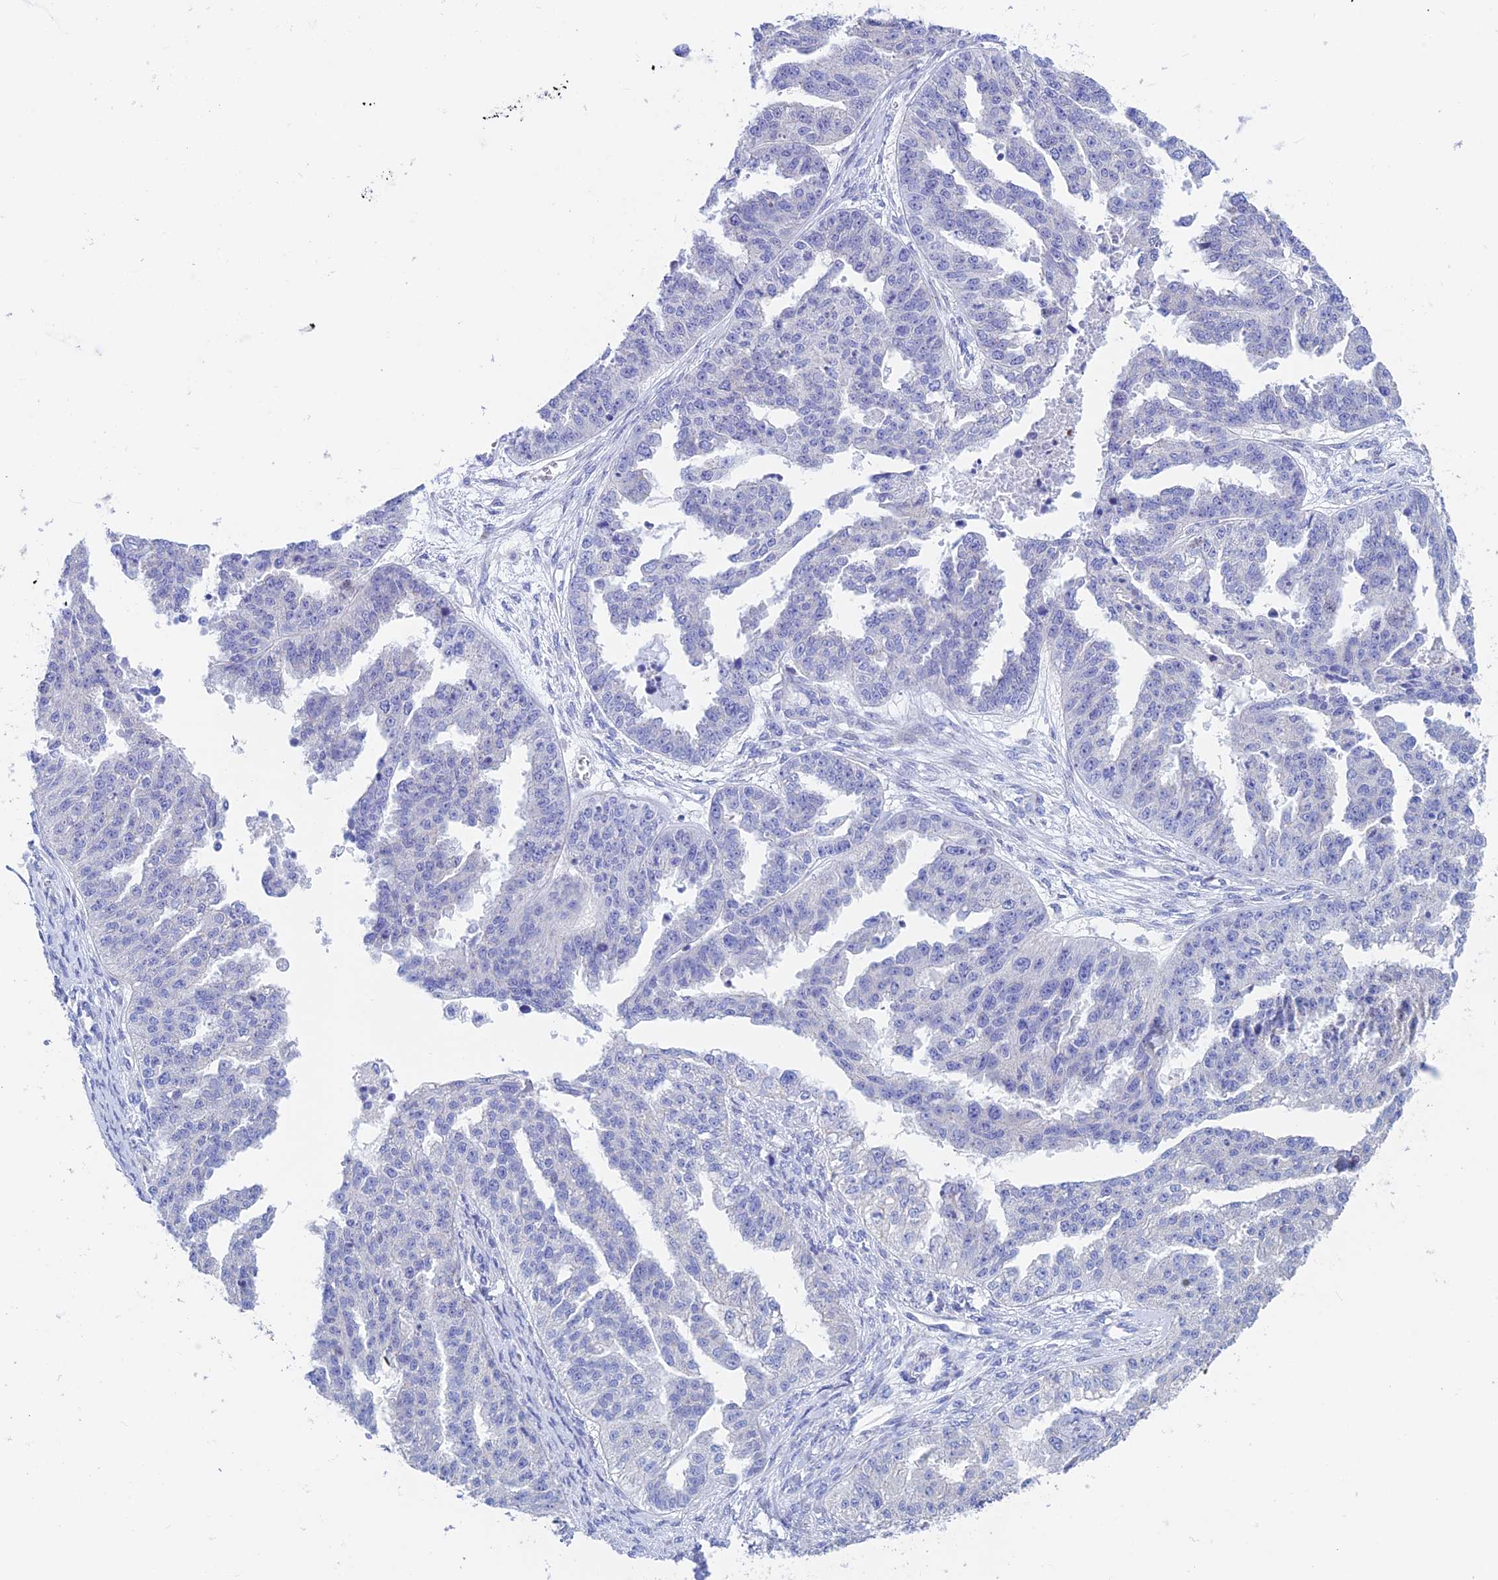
{"staining": {"intensity": "negative", "quantity": "none", "location": "none"}, "tissue": "ovarian cancer", "cell_type": "Tumor cells", "image_type": "cancer", "snomed": [{"axis": "morphology", "description": "Cystadenocarcinoma, serous, NOS"}, {"axis": "topography", "description": "Ovary"}], "caption": "Ovarian cancer was stained to show a protein in brown. There is no significant expression in tumor cells.", "gene": "PRIM1", "patient": {"sex": "female", "age": 58}}